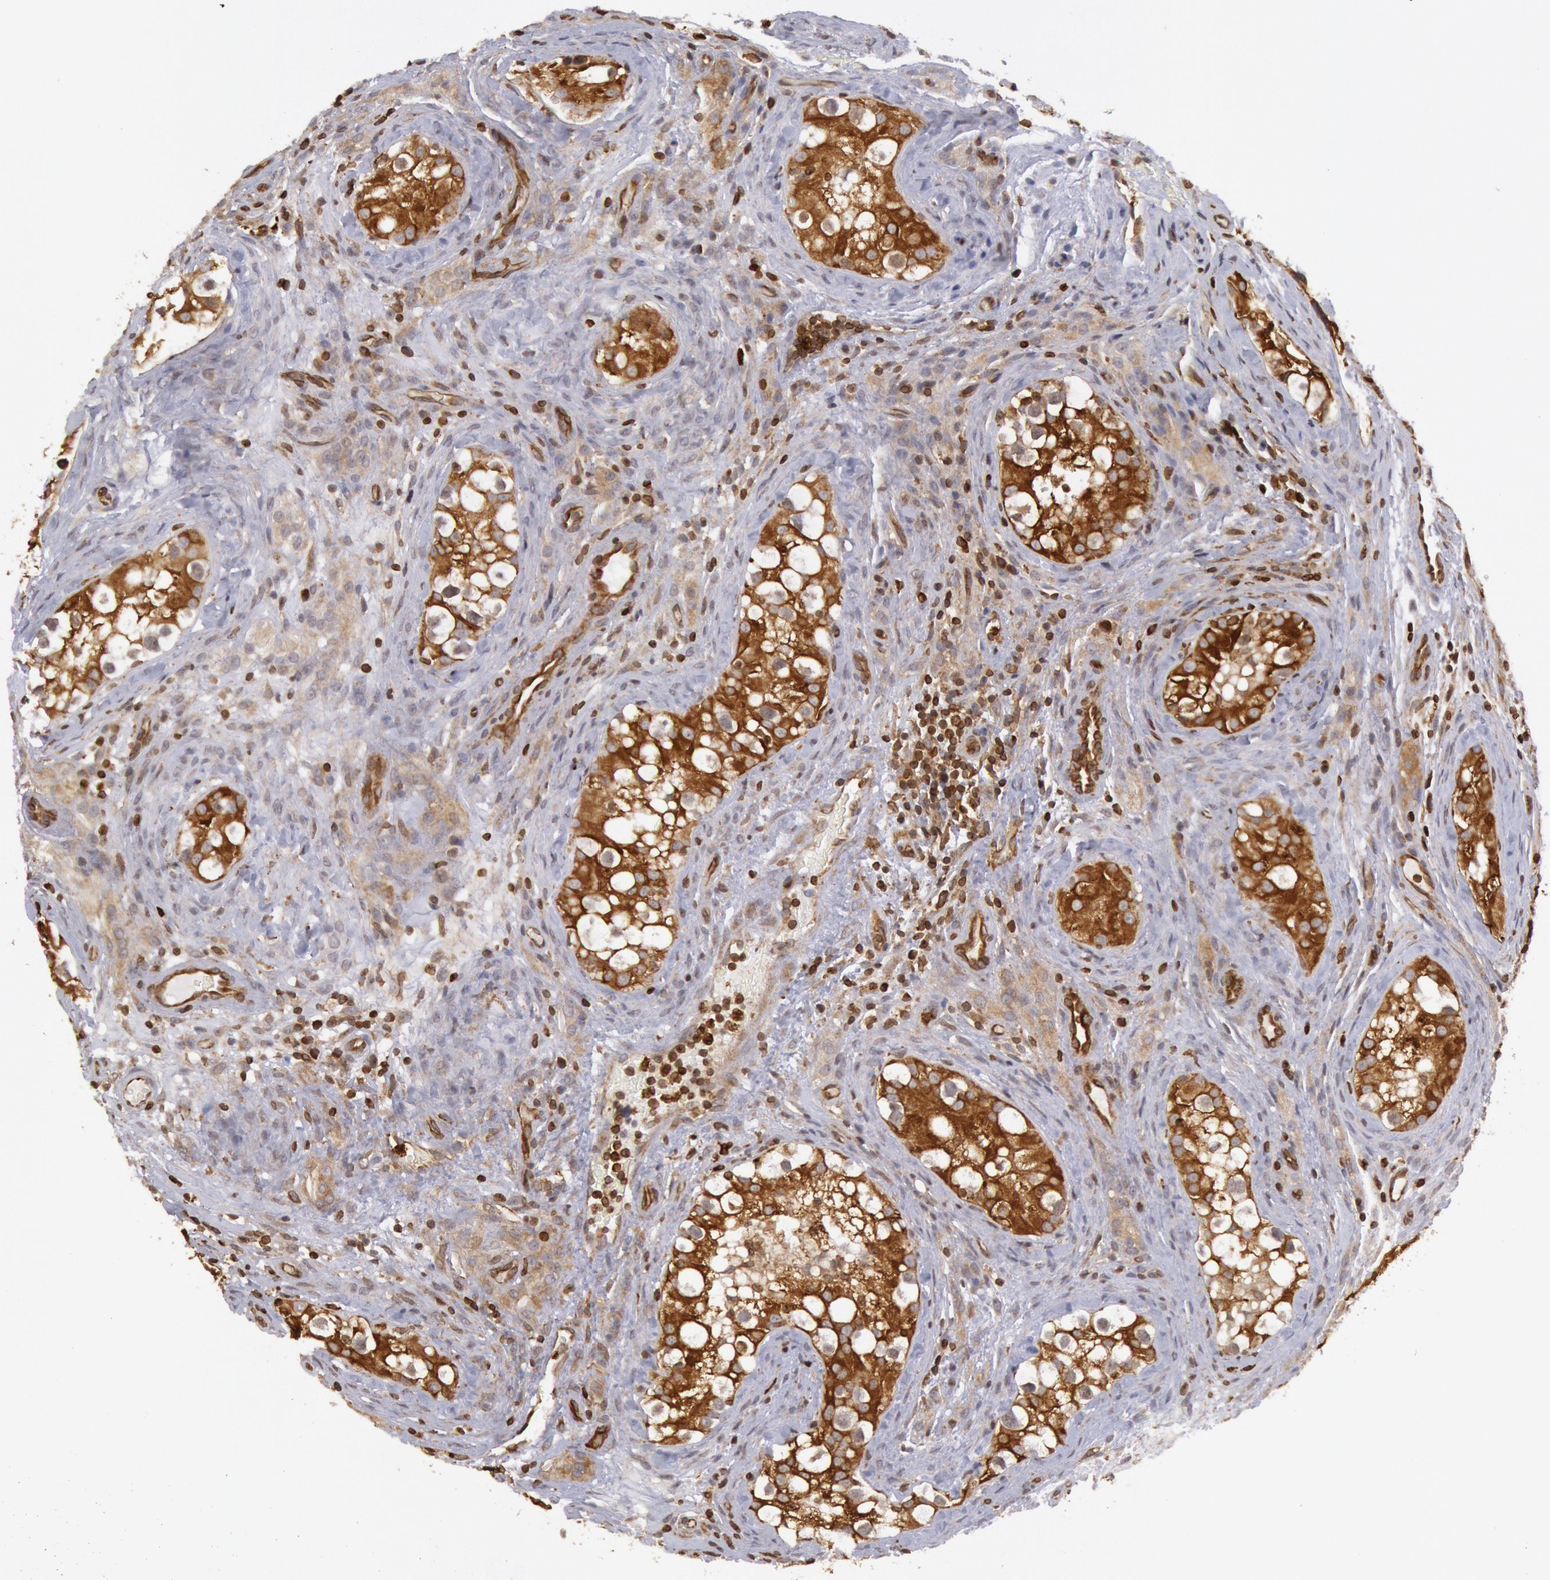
{"staining": {"intensity": "moderate", "quantity": "25%-75%", "location": "cytoplasmic/membranous"}, "tissue": "testis cancer", "cell_type": "Tumor cells", "image_type": "cancer", "snomed": [{"axis": "morphology", "description": "Carcinoma, Embryonal, NOS"}, {"axis": "topography", "description": "Testis"}], "caption": "The micrograph displays staining of testis embryonal carcinoma, revealing moderate cytoplasmic/membranous protein expression (brown color) within tumor cells. (IHC, brightfield microscopy, high magnification).", "gene": "TAP2", "patient": {"sex": "male", "age": 31}}